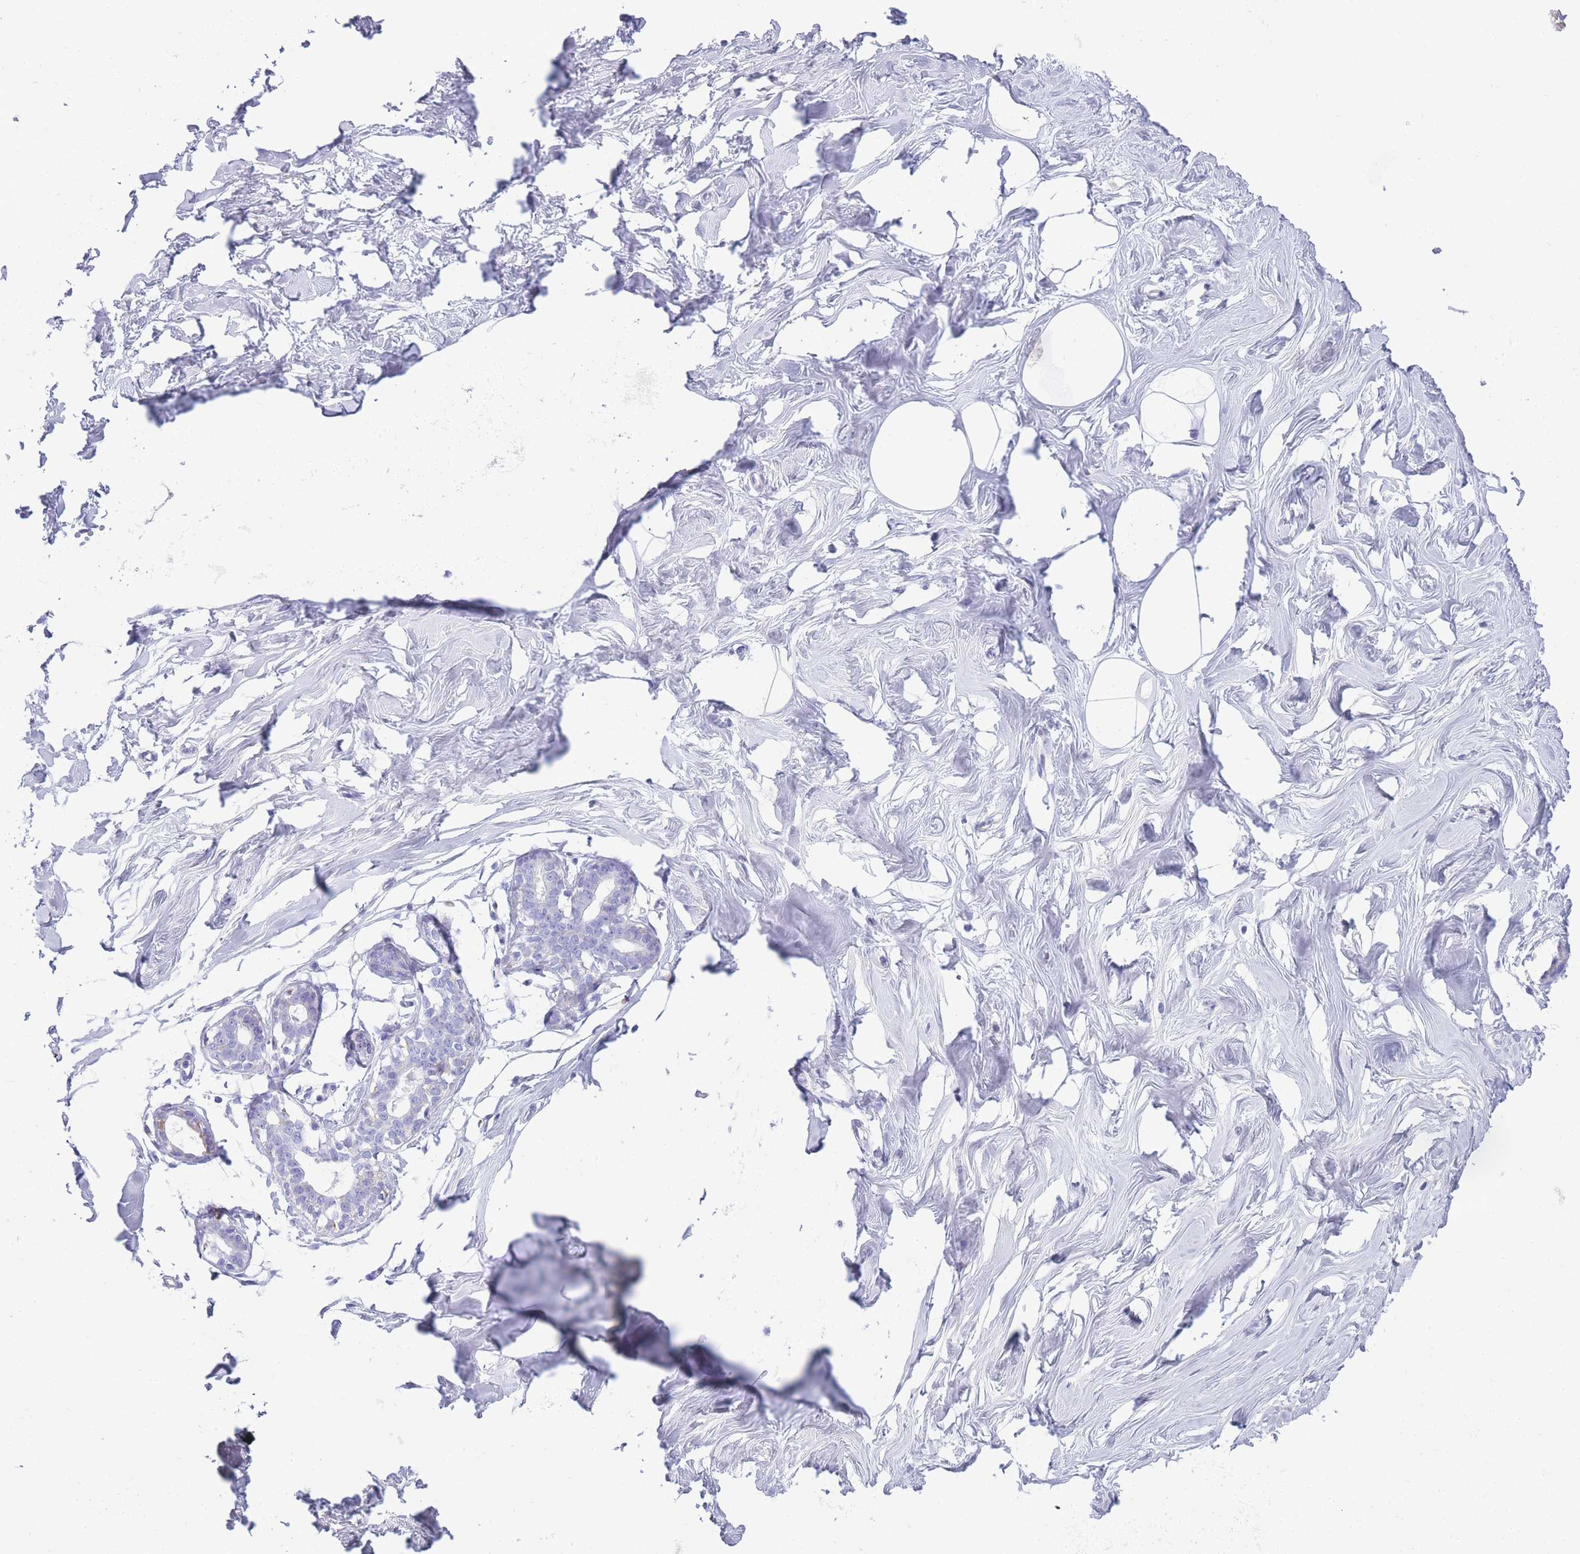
{"staining": {"intensity": "negative", "quantity": "none", "location": "none"}, "tissue": "breast", "cell_type": "Adipocytes", "image_type": "normal", "snomed": [{"axis": "morphology", "description": "Normal tissue, NOS"}, {"axis": "morphology", "description": "Adenoma, NOS"}, {"axis": "topography", "description": "Breast"}], "caption": "Adipocytes show no significant protein staining in unremarkable breast. (DAB immunohistochemistry, high magnification).", "gene": "XKR8", "patient": {"sex": "female", "age": 23}}